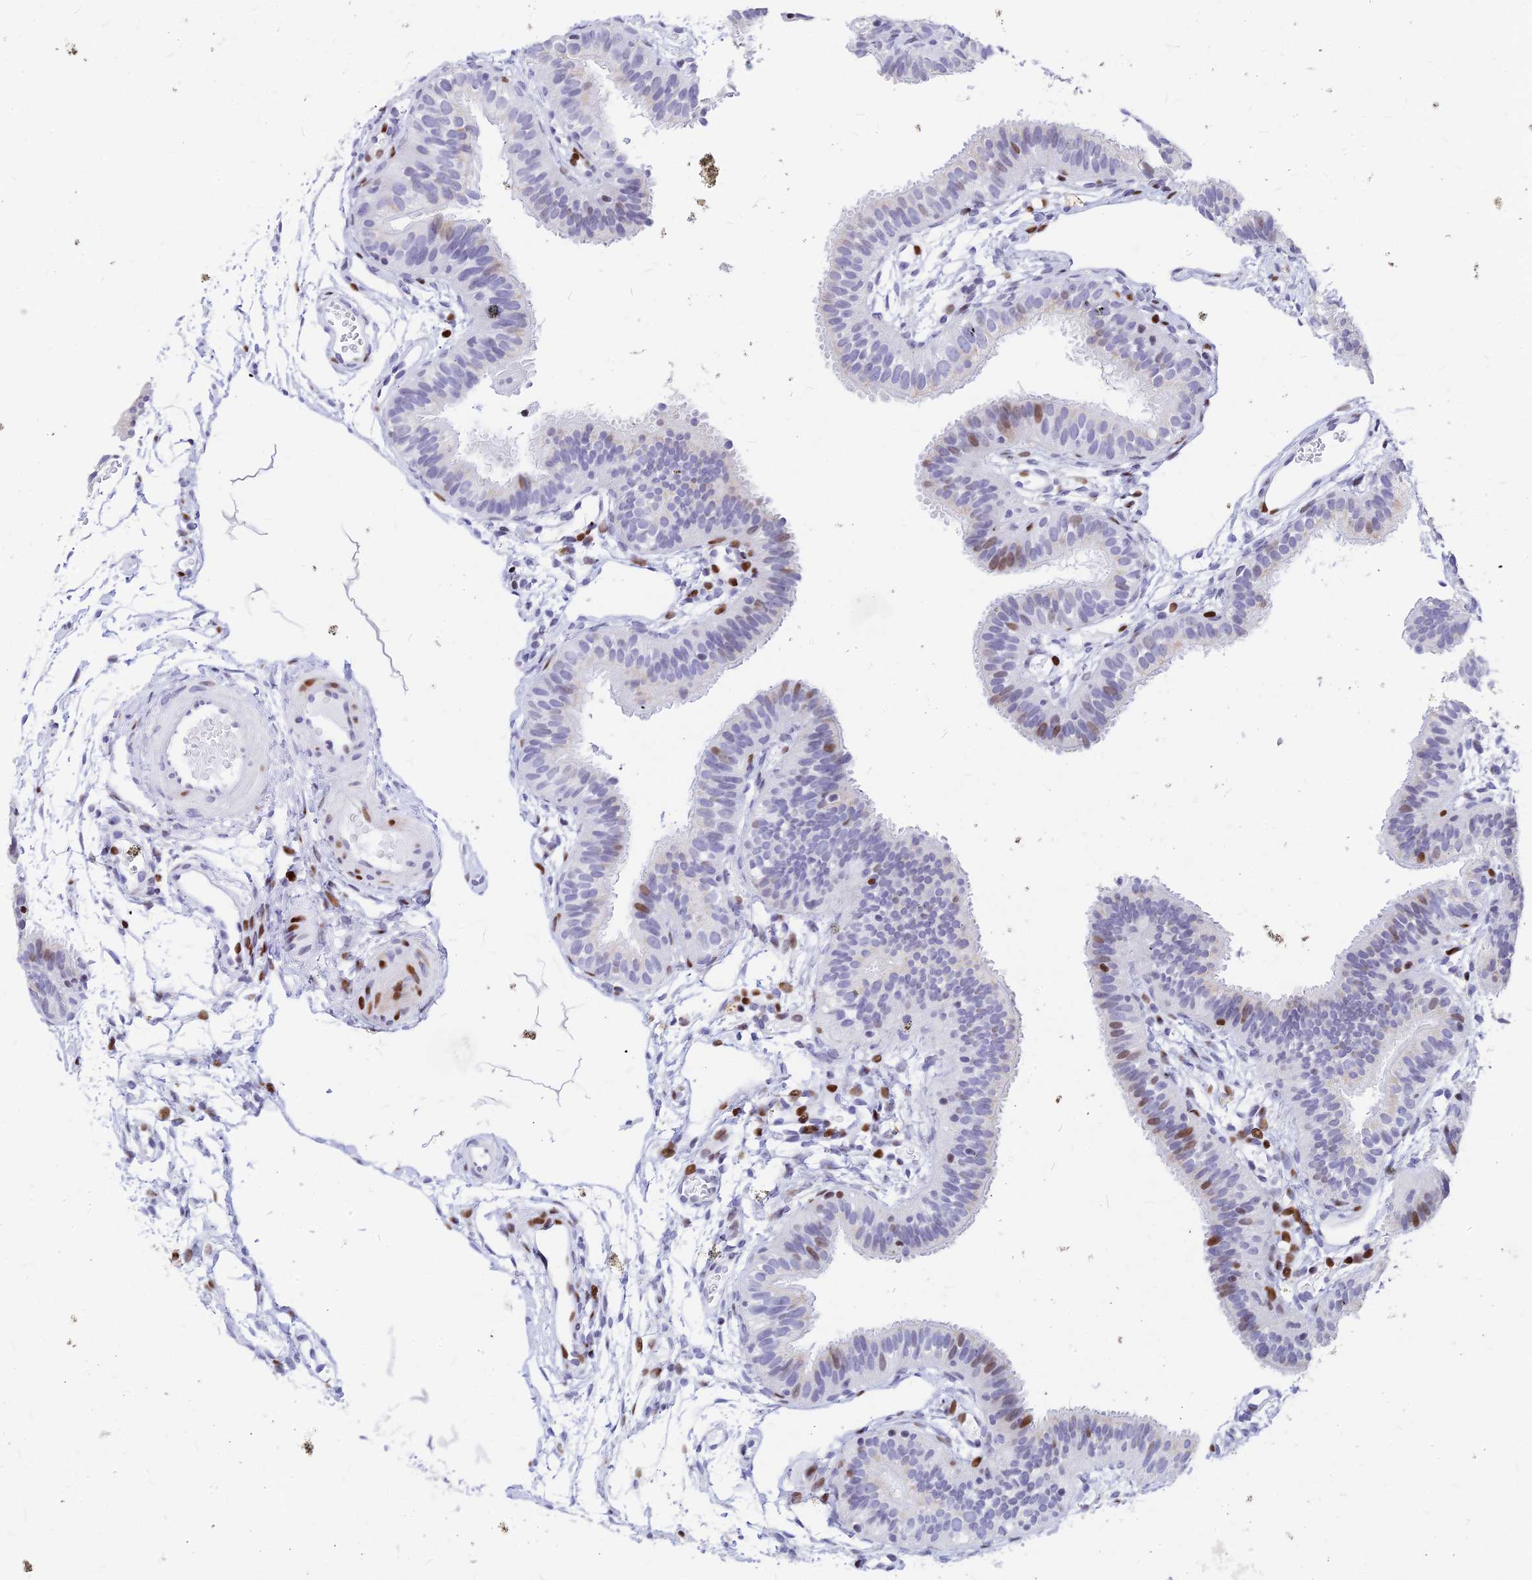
{"staining": {"intensity": "moderate", "quantity": "<25%", "location": "nuclear"}, "tissue": "fallopian tube", "cell_type": "Glandular cells", "image_type": "normal", "snomed": [{"axis": "morphology", "description": "Normal tissue, NOS"}, {"axis": "topography", "description": "Fallopian tube"}], "caption": "Fallopian tube stained with DAB (3,3'-diaminobenzidine) IHC demonstrates low levels of moderate nuclear staining in approximately <25% of glandular cells.", "gene": "PRPS1", "patient": {"sex": "female", "age": 35}}